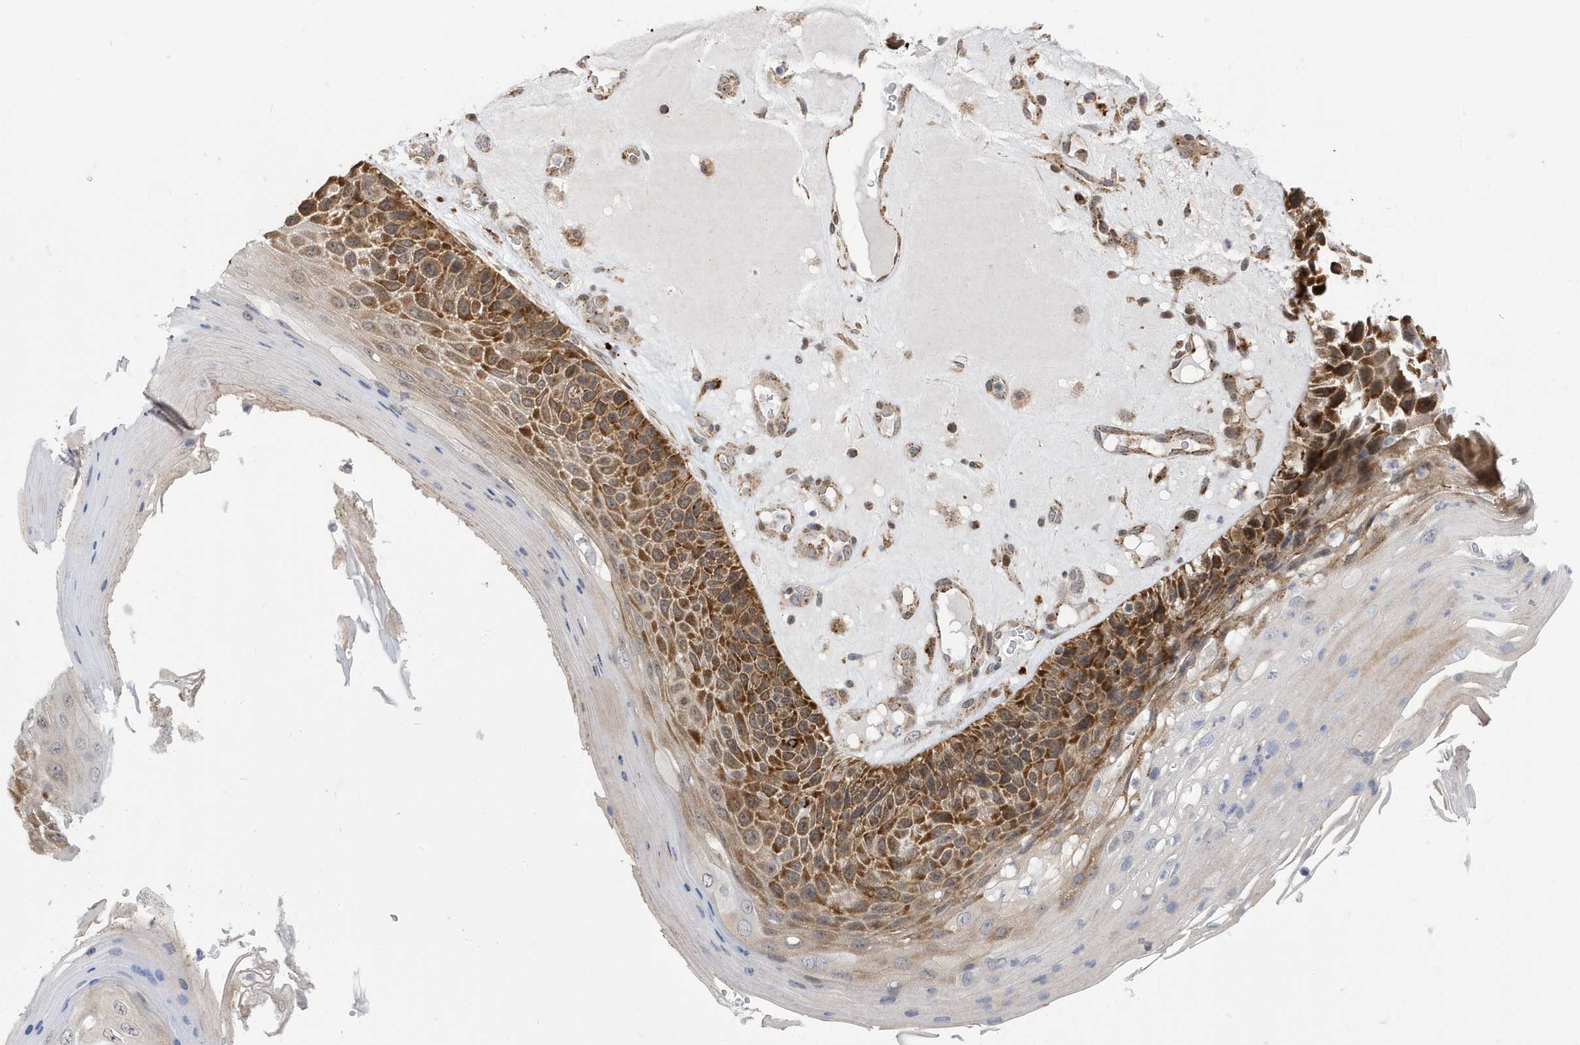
{"staining": {"intensity": "moderate", "quantity": ">75%", "location": "cytoplasmic/membranous"}, "tissue": "skin cancer", "cell_type": "Tumor cells", "image_type": "cancer", "snomed": [{"axis": "morphology", "description": "Squamous cell carcinoma, NOS"}, {"axis": "topography", "description": "Skin"}], "caption": "Protein staining displays moderate cytoplasmic/membranous staining in about >75% of tumor cells in skin squamous cell carcinoma.", "gene": "ZNF507", "patient": {"sex": "female", "age": 88}}